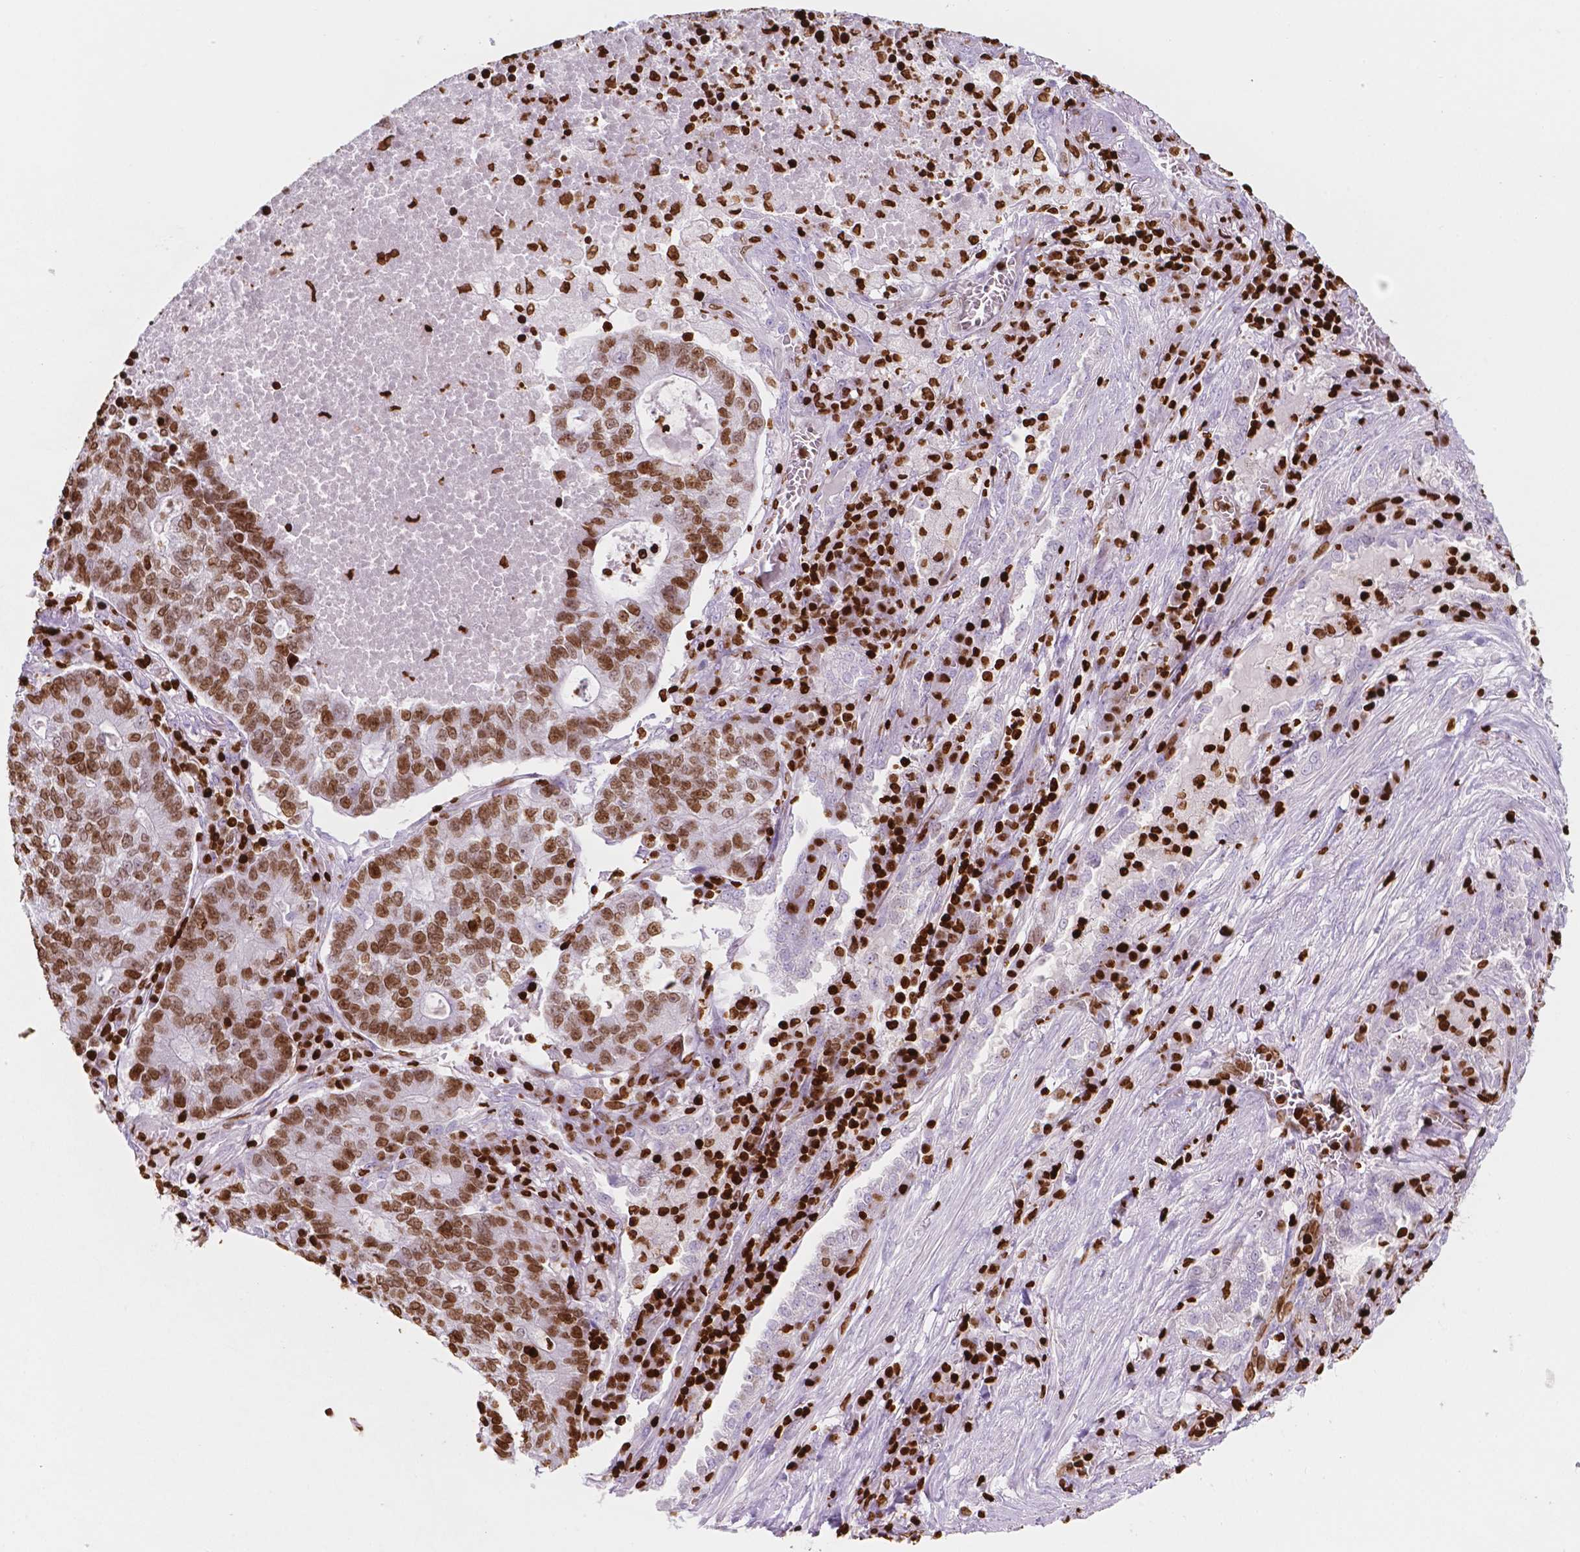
{"staining": {"intensity": "moderate", "quantity": ">75%", "location": "nuclear"}, "tissue": "lung cancer", "cell_type": "Tumor cells", "image_type": "cancer", "snomed": [{"axis": "morphology", "description": "Adenocarcinoma, NOS"}, {"axis": "topography", "description": "Lung"}], "caption": "Immunohistochemical staining of human lung cancer (adenocarcinoma) demonstrates medium levels of moderate nuclear positivity in about >75% of tumor cells. Using DAB (brown) and hematoxylin (blue) stains, captured at high magnification using brightfield microscopy.", "gene": "CBY3", "patient": {"sex": "male", "age": 57}}